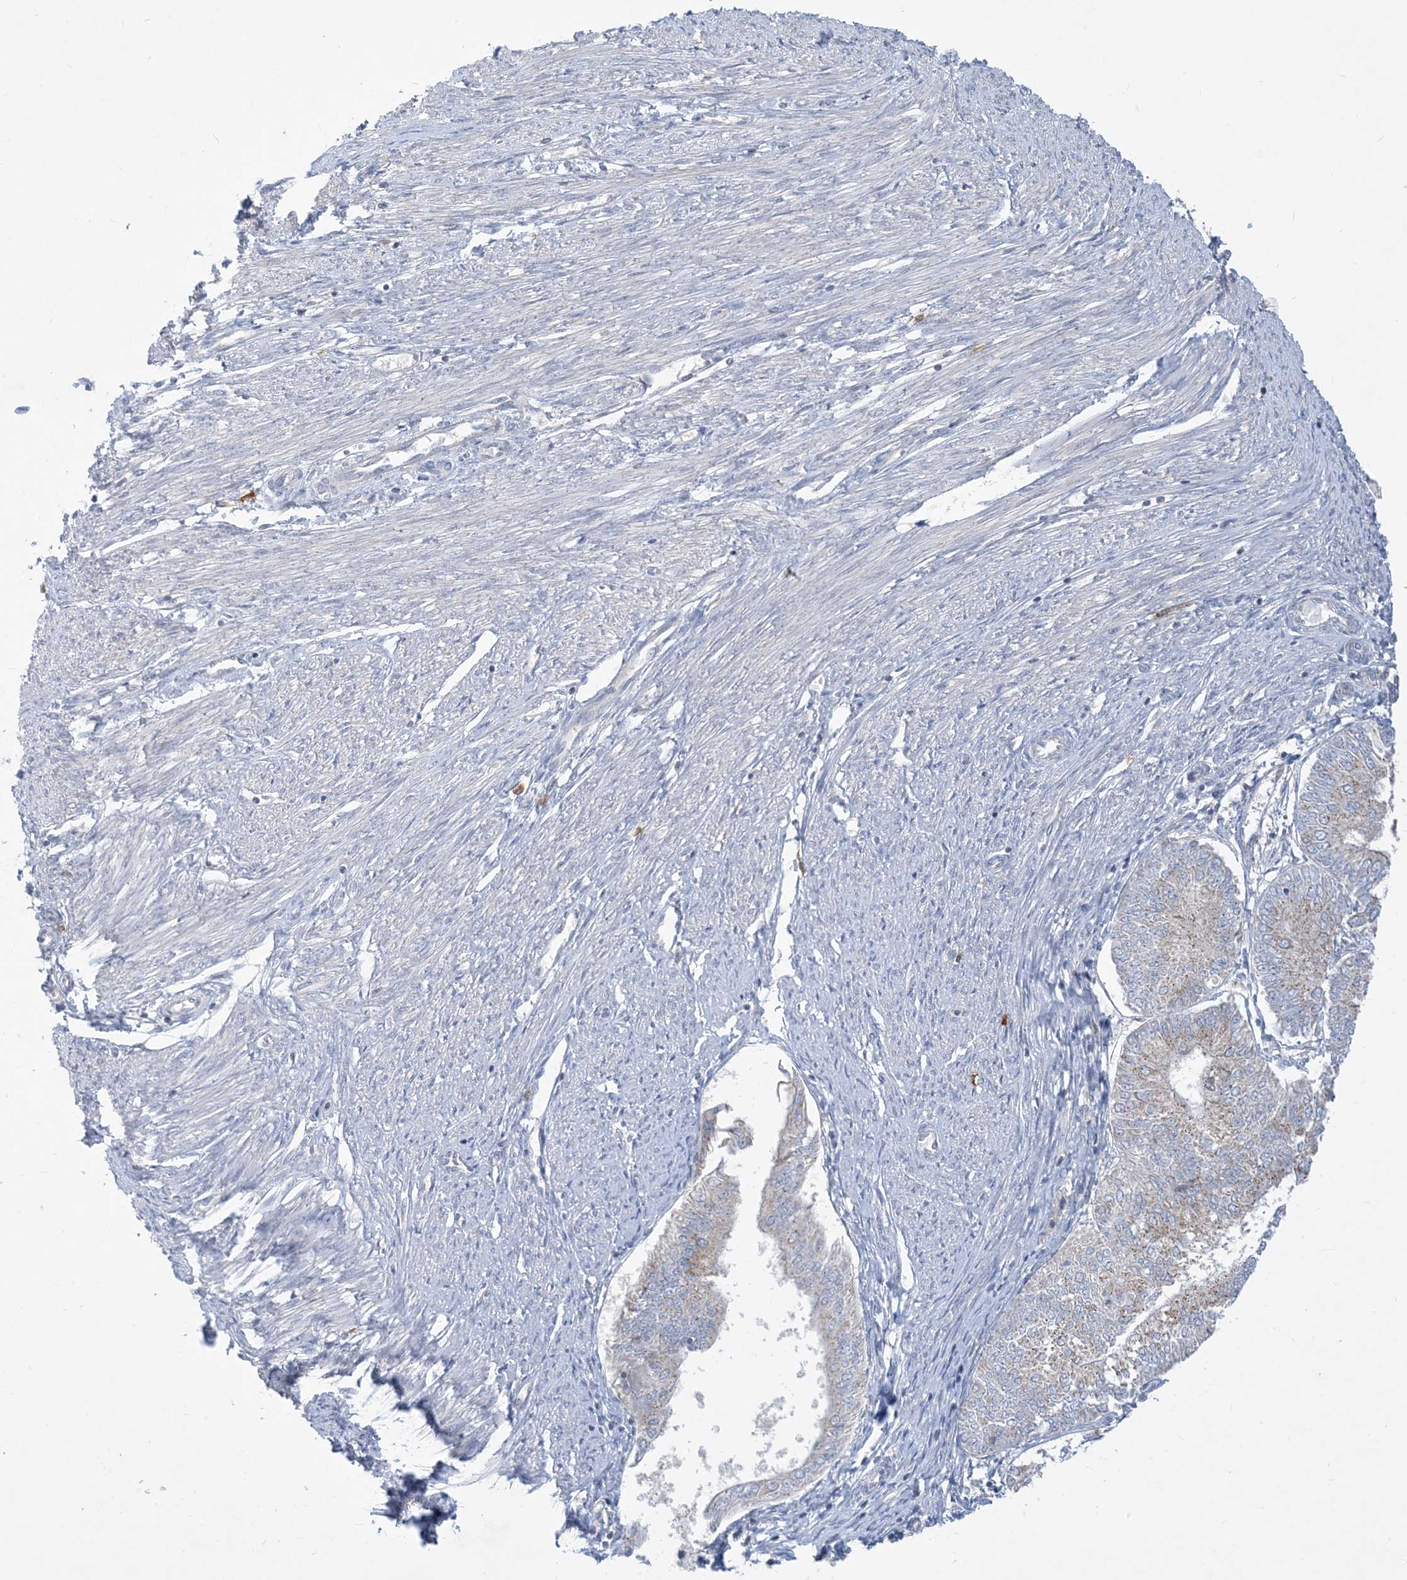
{"staining": {"intensity": "weak", "quantity": "25%-75%", "location": "cytoplasmic/membranous"}, "tissue": "endometrial cancer", "cell_type": "Tumor cells", "image_type": "cancer", "snomed": [{"axis": "morphology", "description": "Adenocarcinoma, NOS"}, {"axis": "topography", "description": "Endometrium"}], "caption": "Weak cytoplasmic/membranous staining for a protein is appreciated in approximately 25%-75% of tumor cells of adenocarcinoma (endometrial) using immunohistochemistry (IHC).", "gene": "CCDC14", "patient": {"sex": "female", "age": 58}}